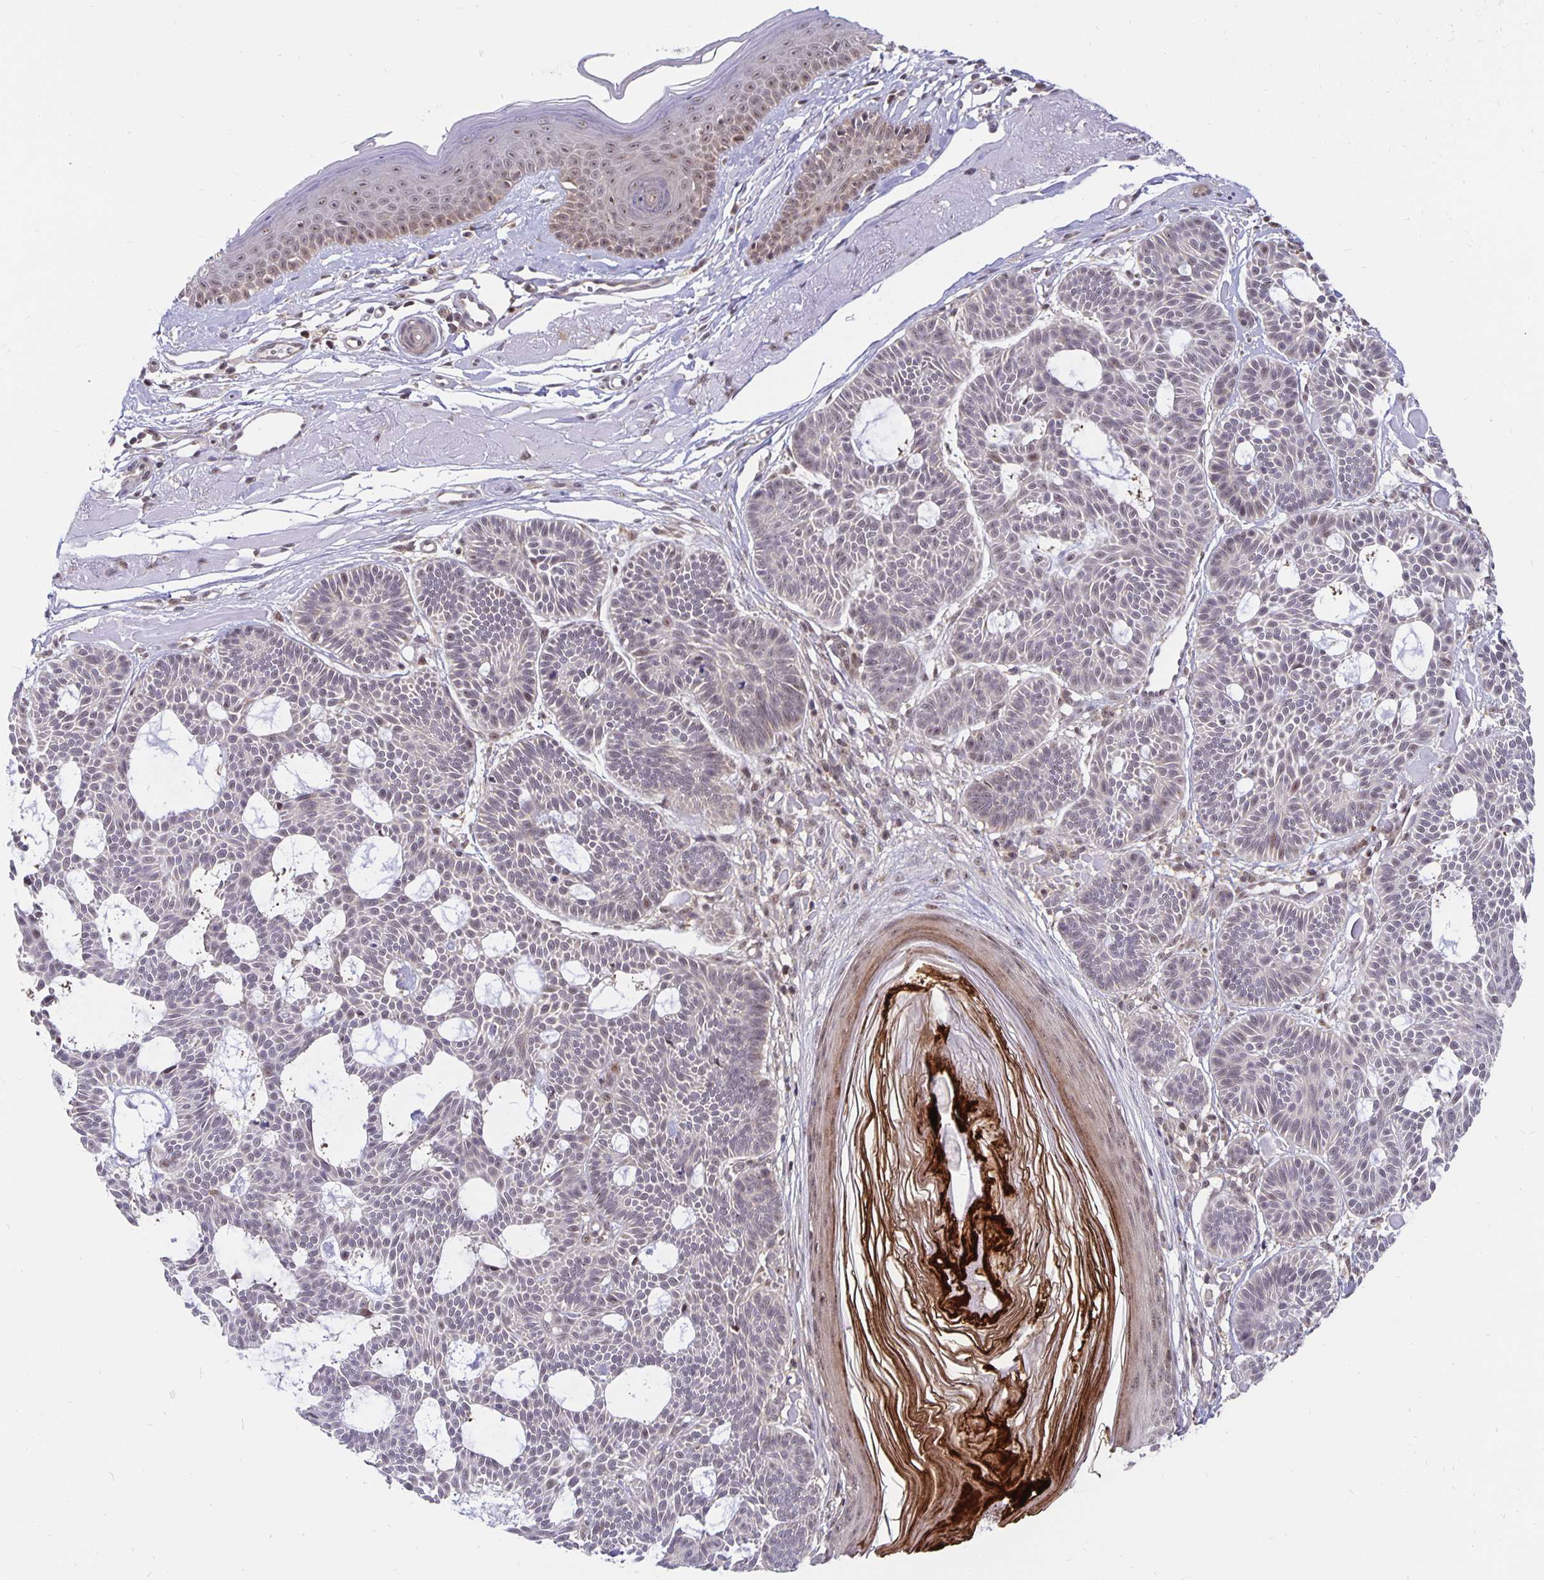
{"staining": {"intensity": "weak", "quantity": "<25%", "location": "nuclear"}, "tissue": "skin cancer", "cell_type": "Tumor cells", "image_type": "cancer", "snomed": [{"axis": "morphology", "description": "Basal cell carcinoma"}, {"axis": "topography", "description": "Skin"}], "caption": "DAB (3,3'-diaminobenzidine) immunohistochemical staining of basal cell carcinoma (skin) reveals no significant staining in tumor cells.", "gene": "EXOC6B", "patient": {"sex": "male", "age": 85}}